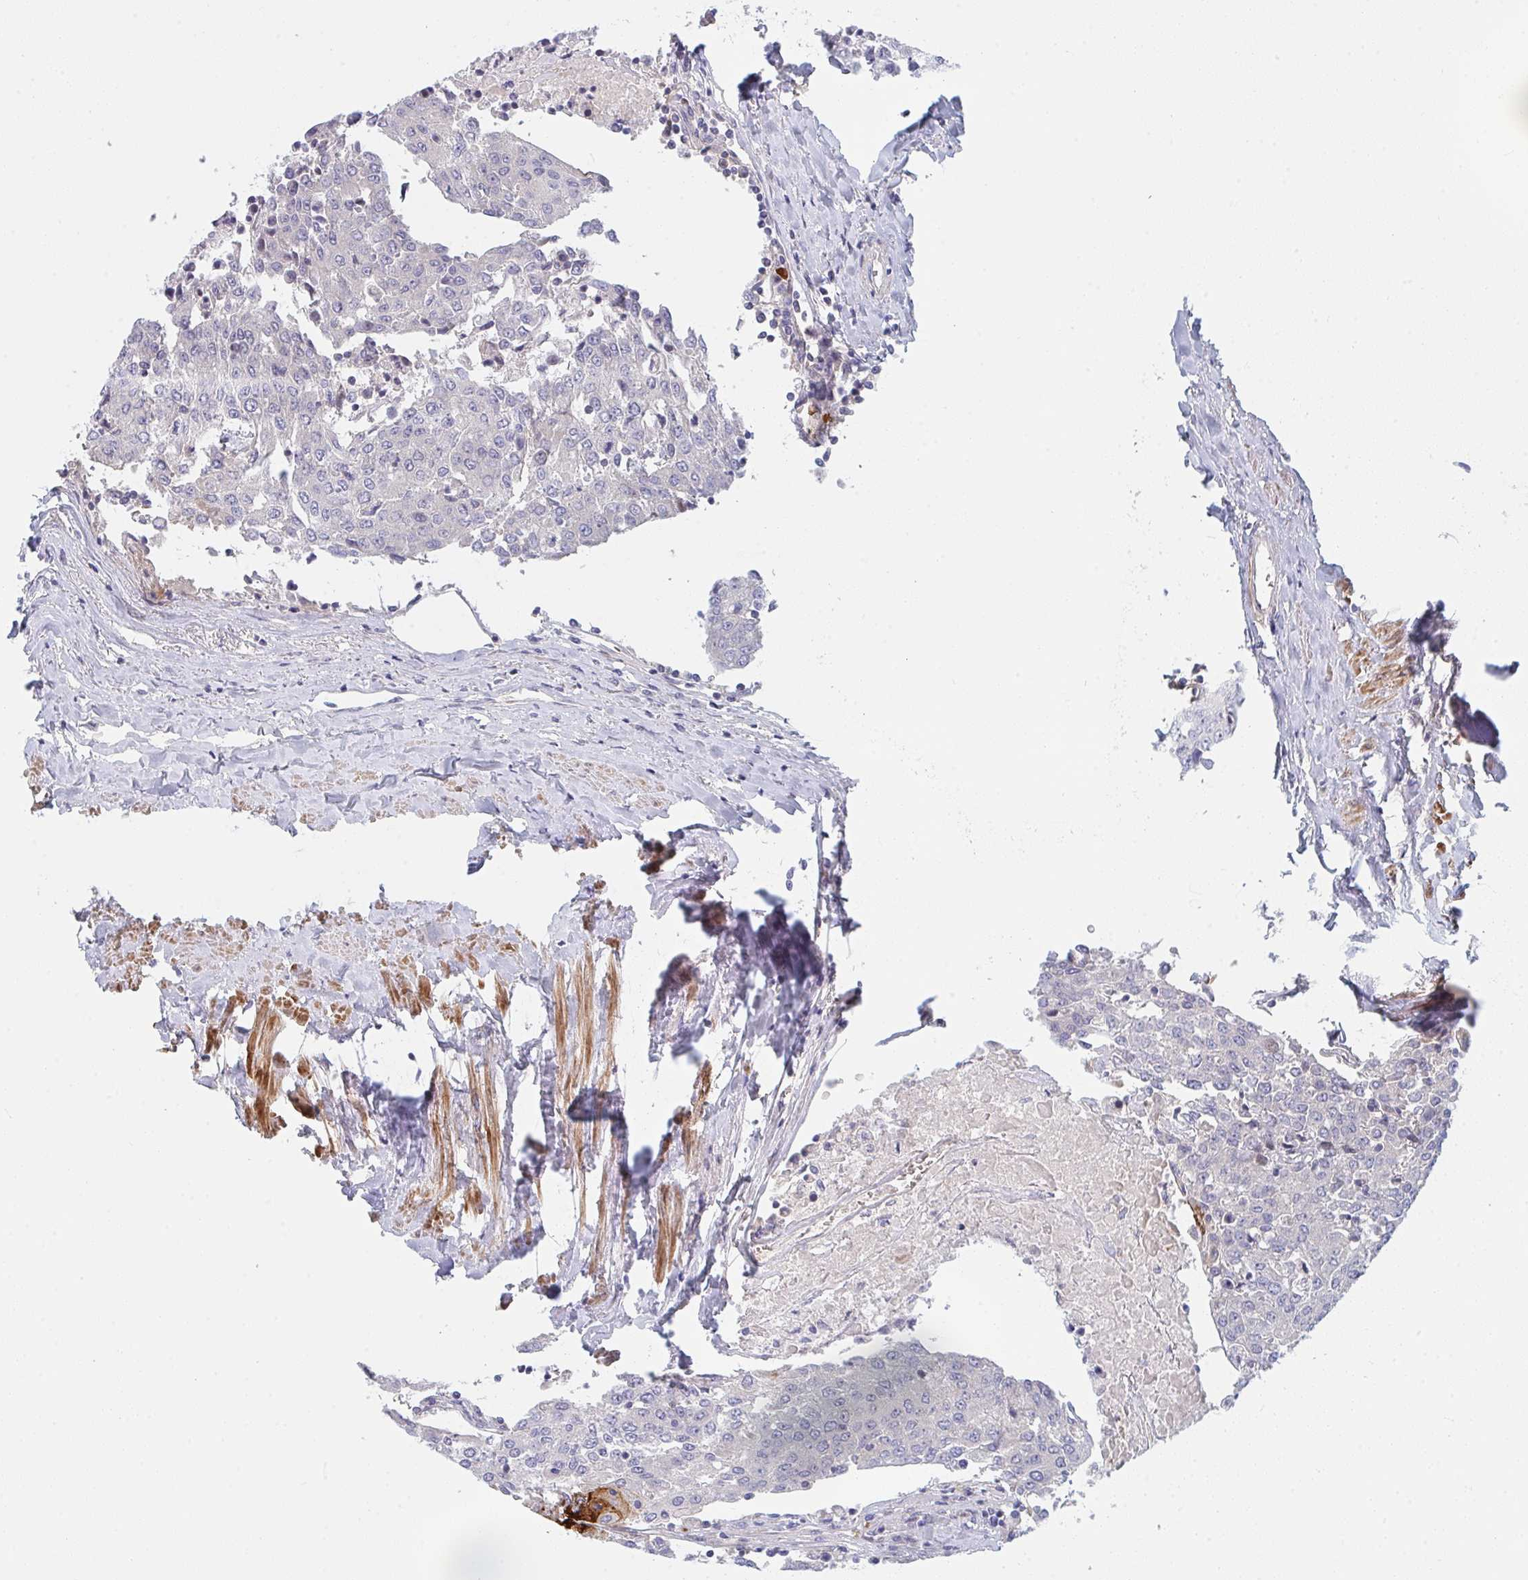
{"staining": {"intensity": "negative", "quantity": "none", "location": "none"}, "tissue": "urothelial cancer", "cell_type": "Tumor cells", "image_type": "cancer", "snomed": [{"axis": "morphology", "description": "Urothelial carcinoma, High grade"}, {"axis": "topography", "description": "Urinary bladder"}], "caption": "Human high-grade urothelial carcinoma stained for a protein using immunohistochemistry (IHC) reveals no expression in tumor cells.", "gene": "TNFSF4", "patient": {"sex": "female", "age": 85}}